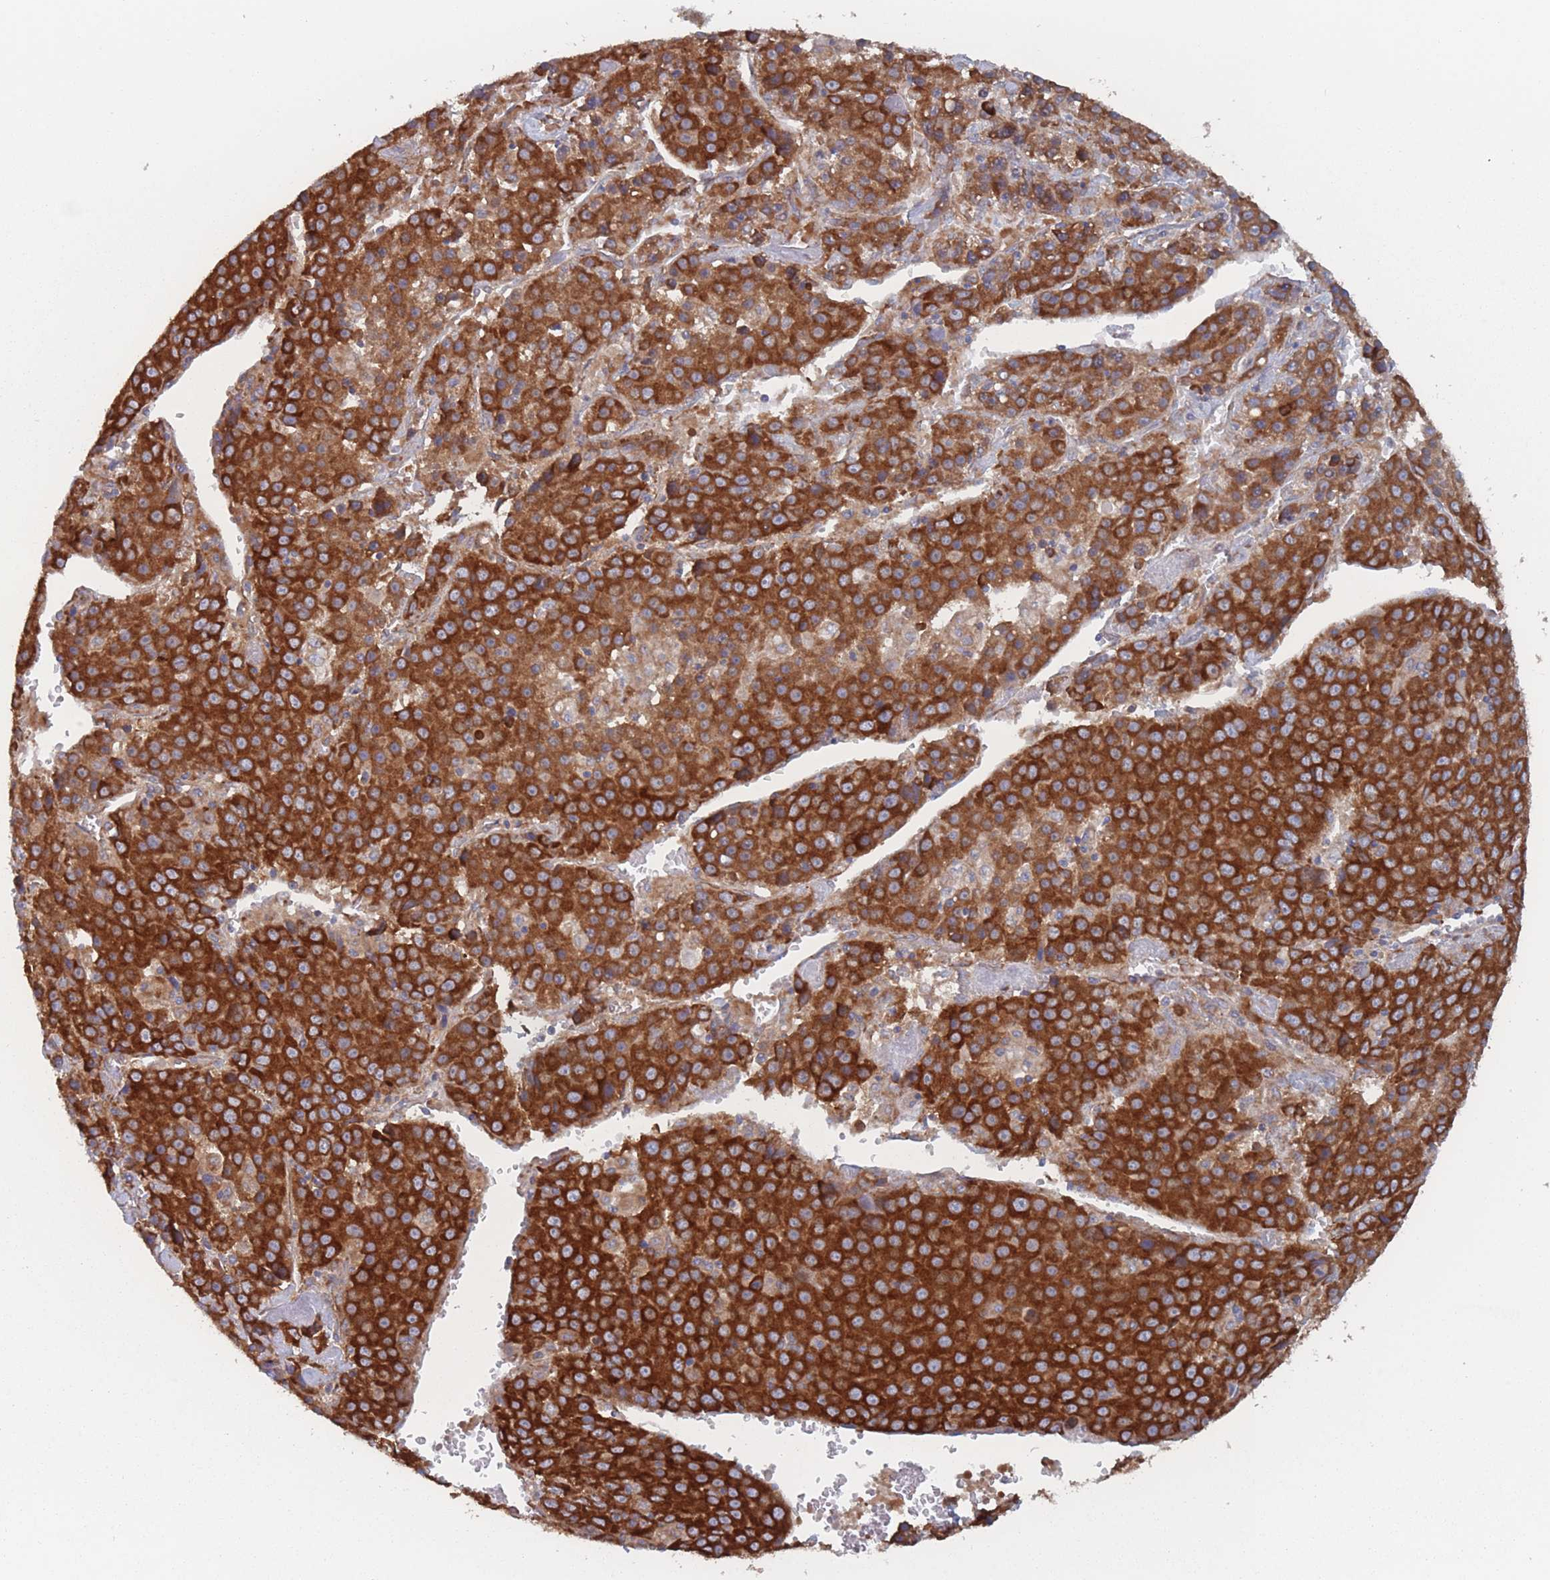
{"staining": {"intensity": "strong", "quantity": ">75%", "location": "cytoplasmic/membranous"}, "tissue": "liver cancer", "cell_type": "Tumor cells", "image_type": "cancer", "snomed": [{"axis": "morphology", "description": "Carcinoma, Hepatocellular, NOS"}, {"axis": "topography", "description": "Liver"}], "caption": "Immunohistochemical staining of human liver hepatocellular carcinoma exhibits high levels of strong cytoplasmic/membranous positivity in approximately >75% of tumor cells. Using DAB (3,3'-diaminobenzidine) (brown) and hematoxylin (blue) stains, captured at high magnification using brightfield microscopy.", "gene": "EEF1B2", "patient": {"sex": "female", "age": 53}}